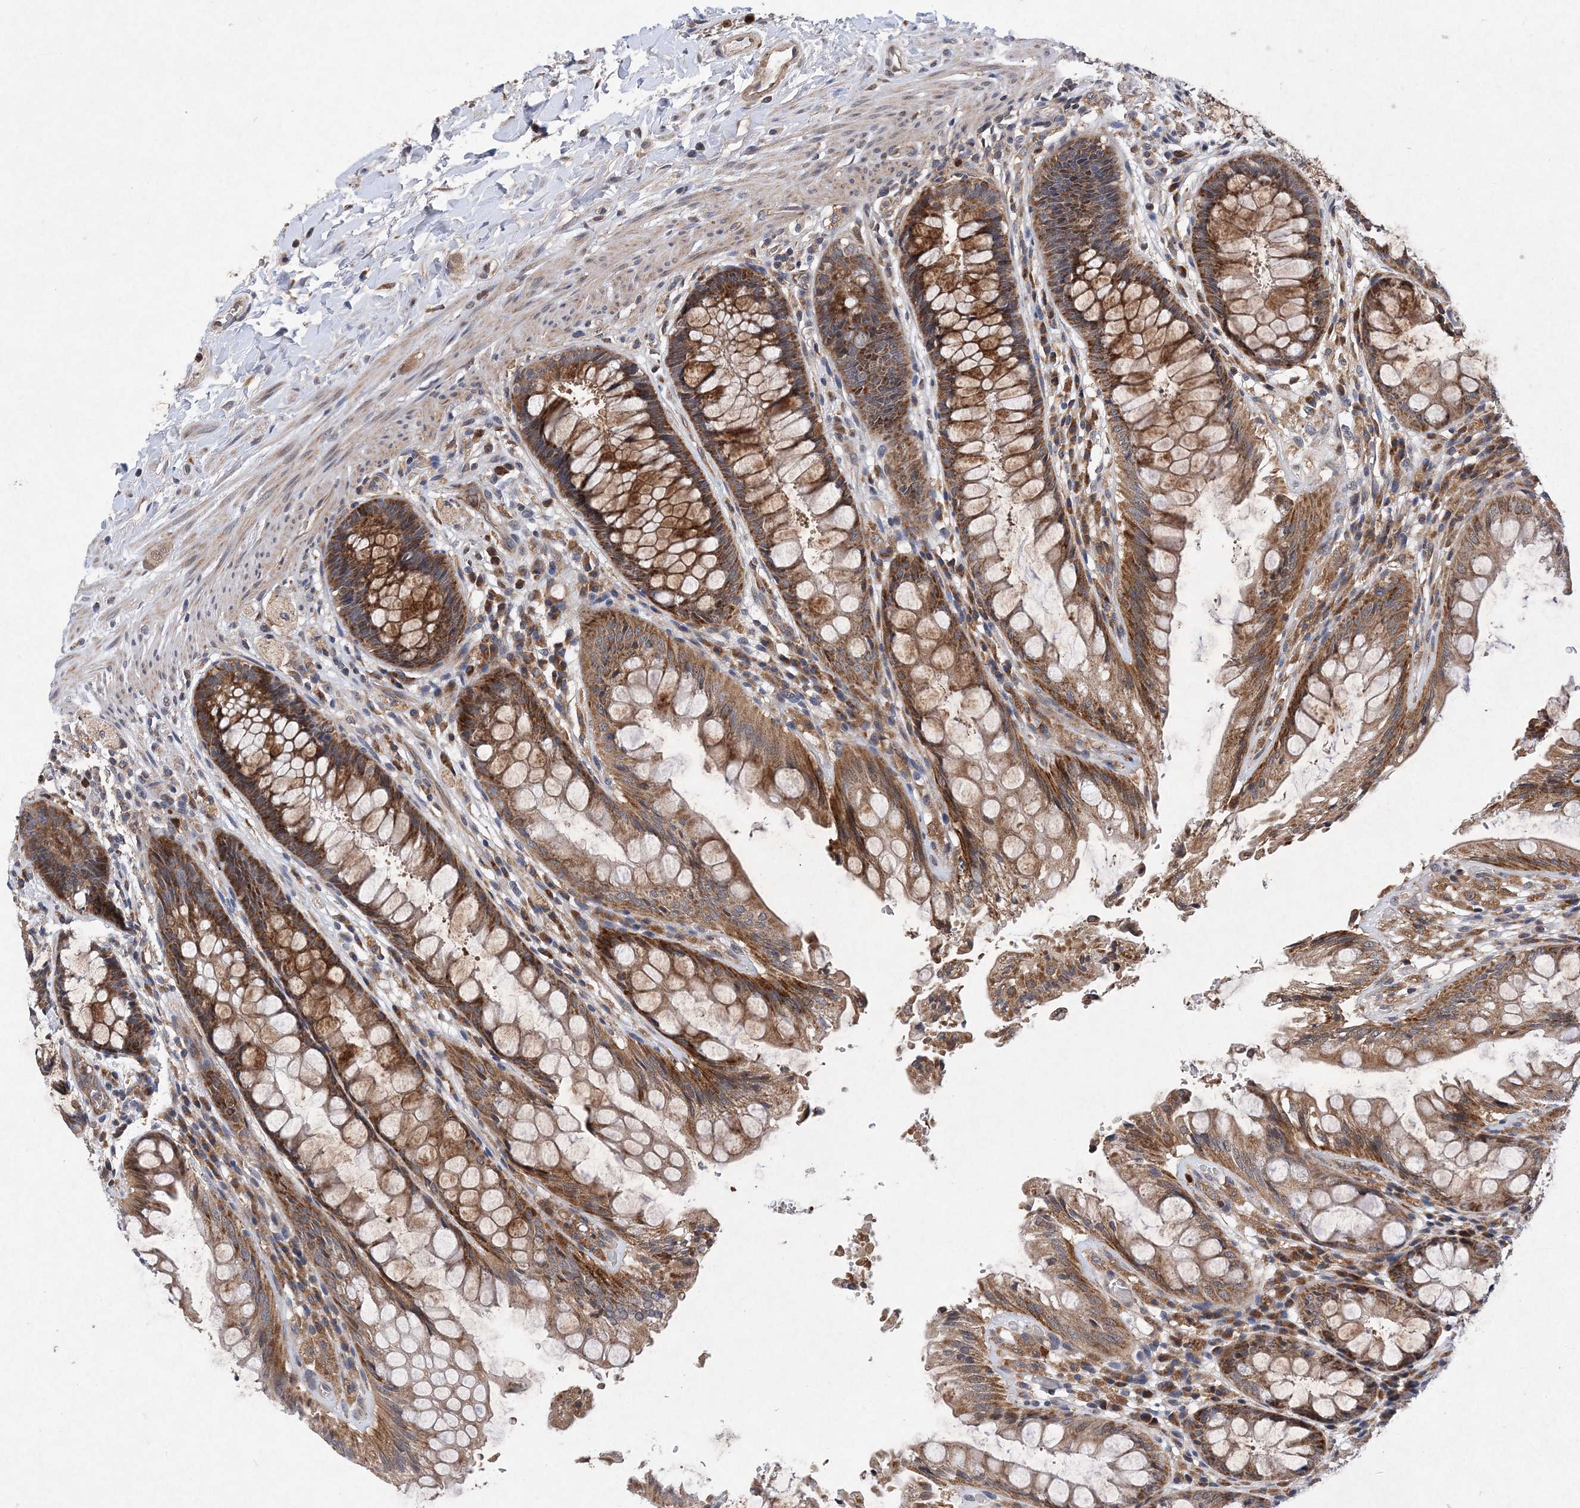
{"staining": {"intensity": "moderate", "quantity": ">75%", "location": "cytoplasmic/membranous"}, "tissue": "rectum", "cell_type": "Glandular cells", "image_type": "normal", "snomed": [{"axis": "morphology", "description": "Normal tissue, NOS"}, {"axis": "topography", "description": "Rectum"}], "caption": "High-power microscopy captured an immunohistochemistry histopathology image of unremarkable rectum, revealing moderate cytoplasmic/membranous positivity in approximately >75% of glandular cells. Using DAB (3,3'-diaminobenzidine) (brown) and hematoxylin (blue) stains, captured at high magnification using brightfield microscopy.", "gene": "PROSER1", "patient": {"sex": "female", "age": 46}}